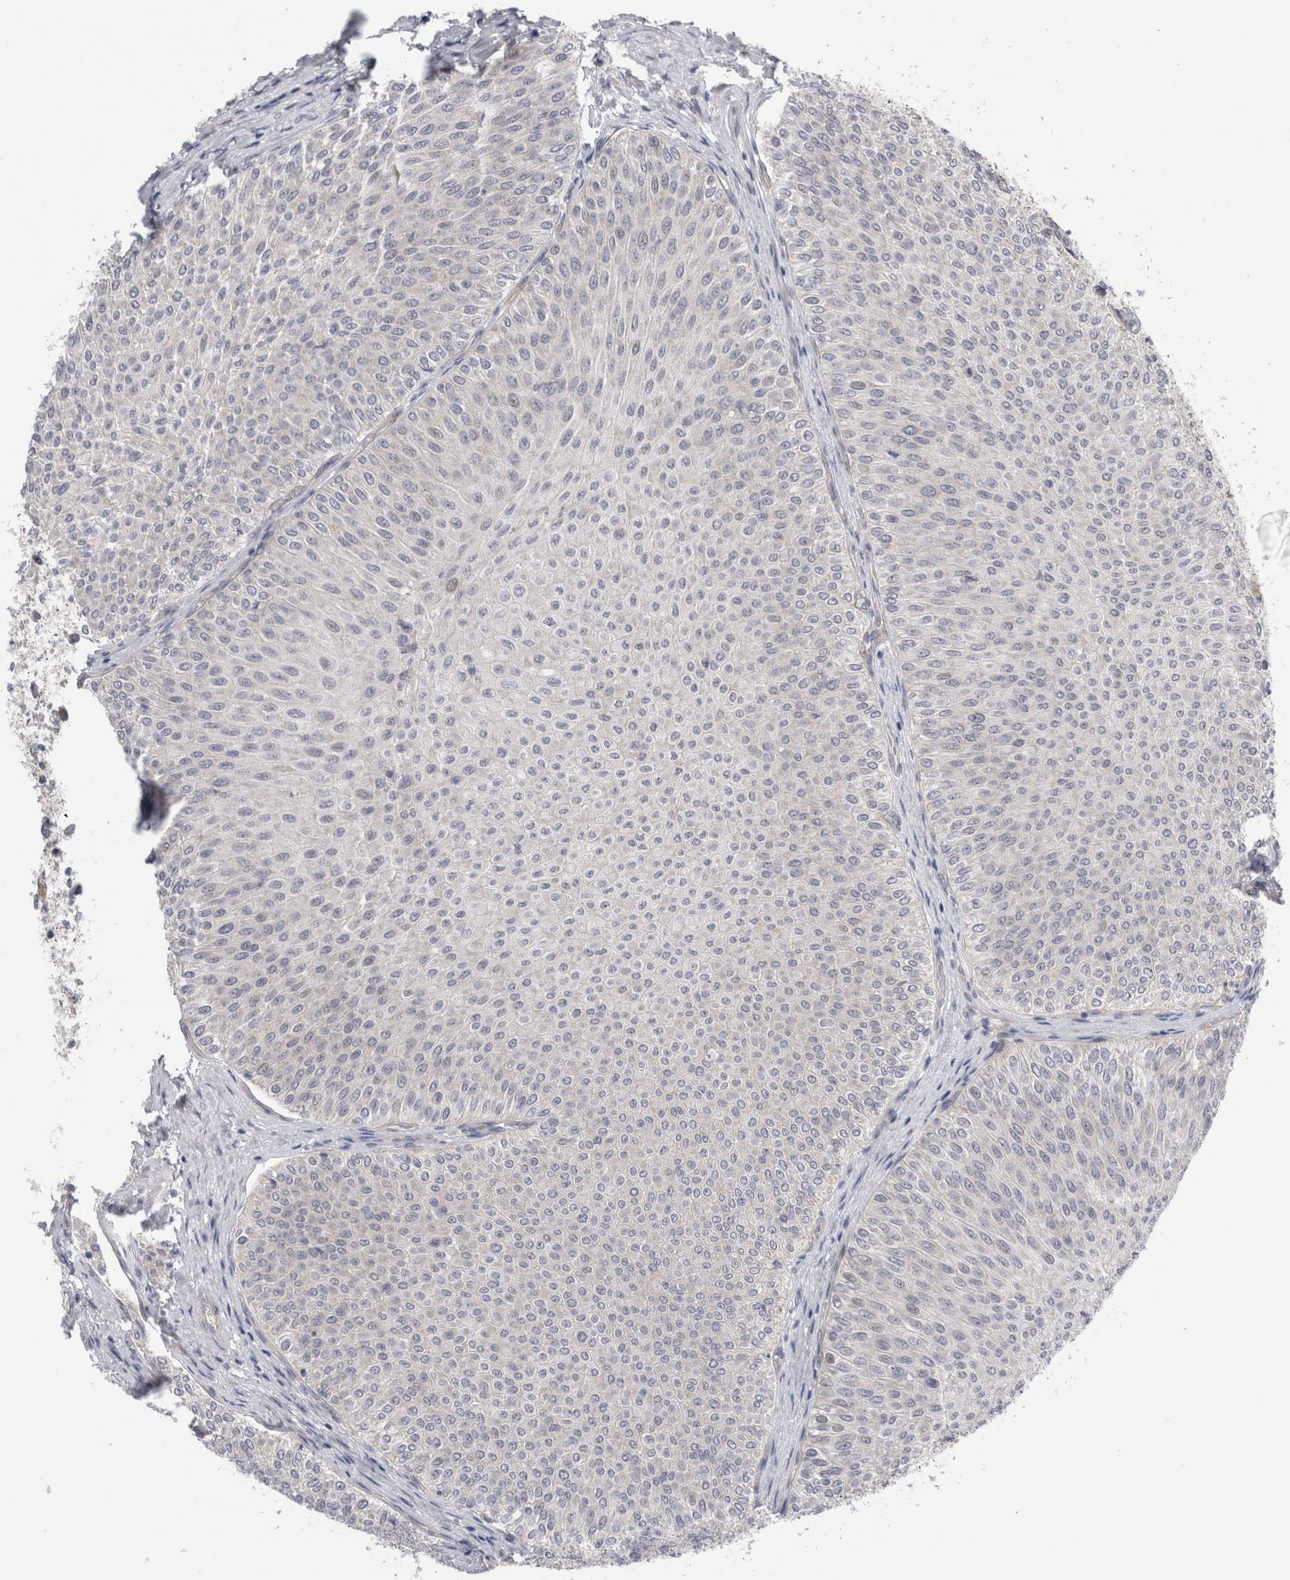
{"staining": {"intensity": "negative", "quantity": "none", "location": "none"}, "tissue": "urothelial cancer", "cell_type": "Tumor cells", "image_type": "cancer", "snomed": [{"axis": "morphology", "description": "Urothelial carcinoma, Low grade"}, {"axis": "topography", "description": "Urinary bladder"}], "caption": "IHC image of human low-grade urothelial carcinoma stained for a protein (brown), which reveals no expression in tumor cells.", "gene": "TAFA5", "patient": {"sex": "male", "age": 78}}